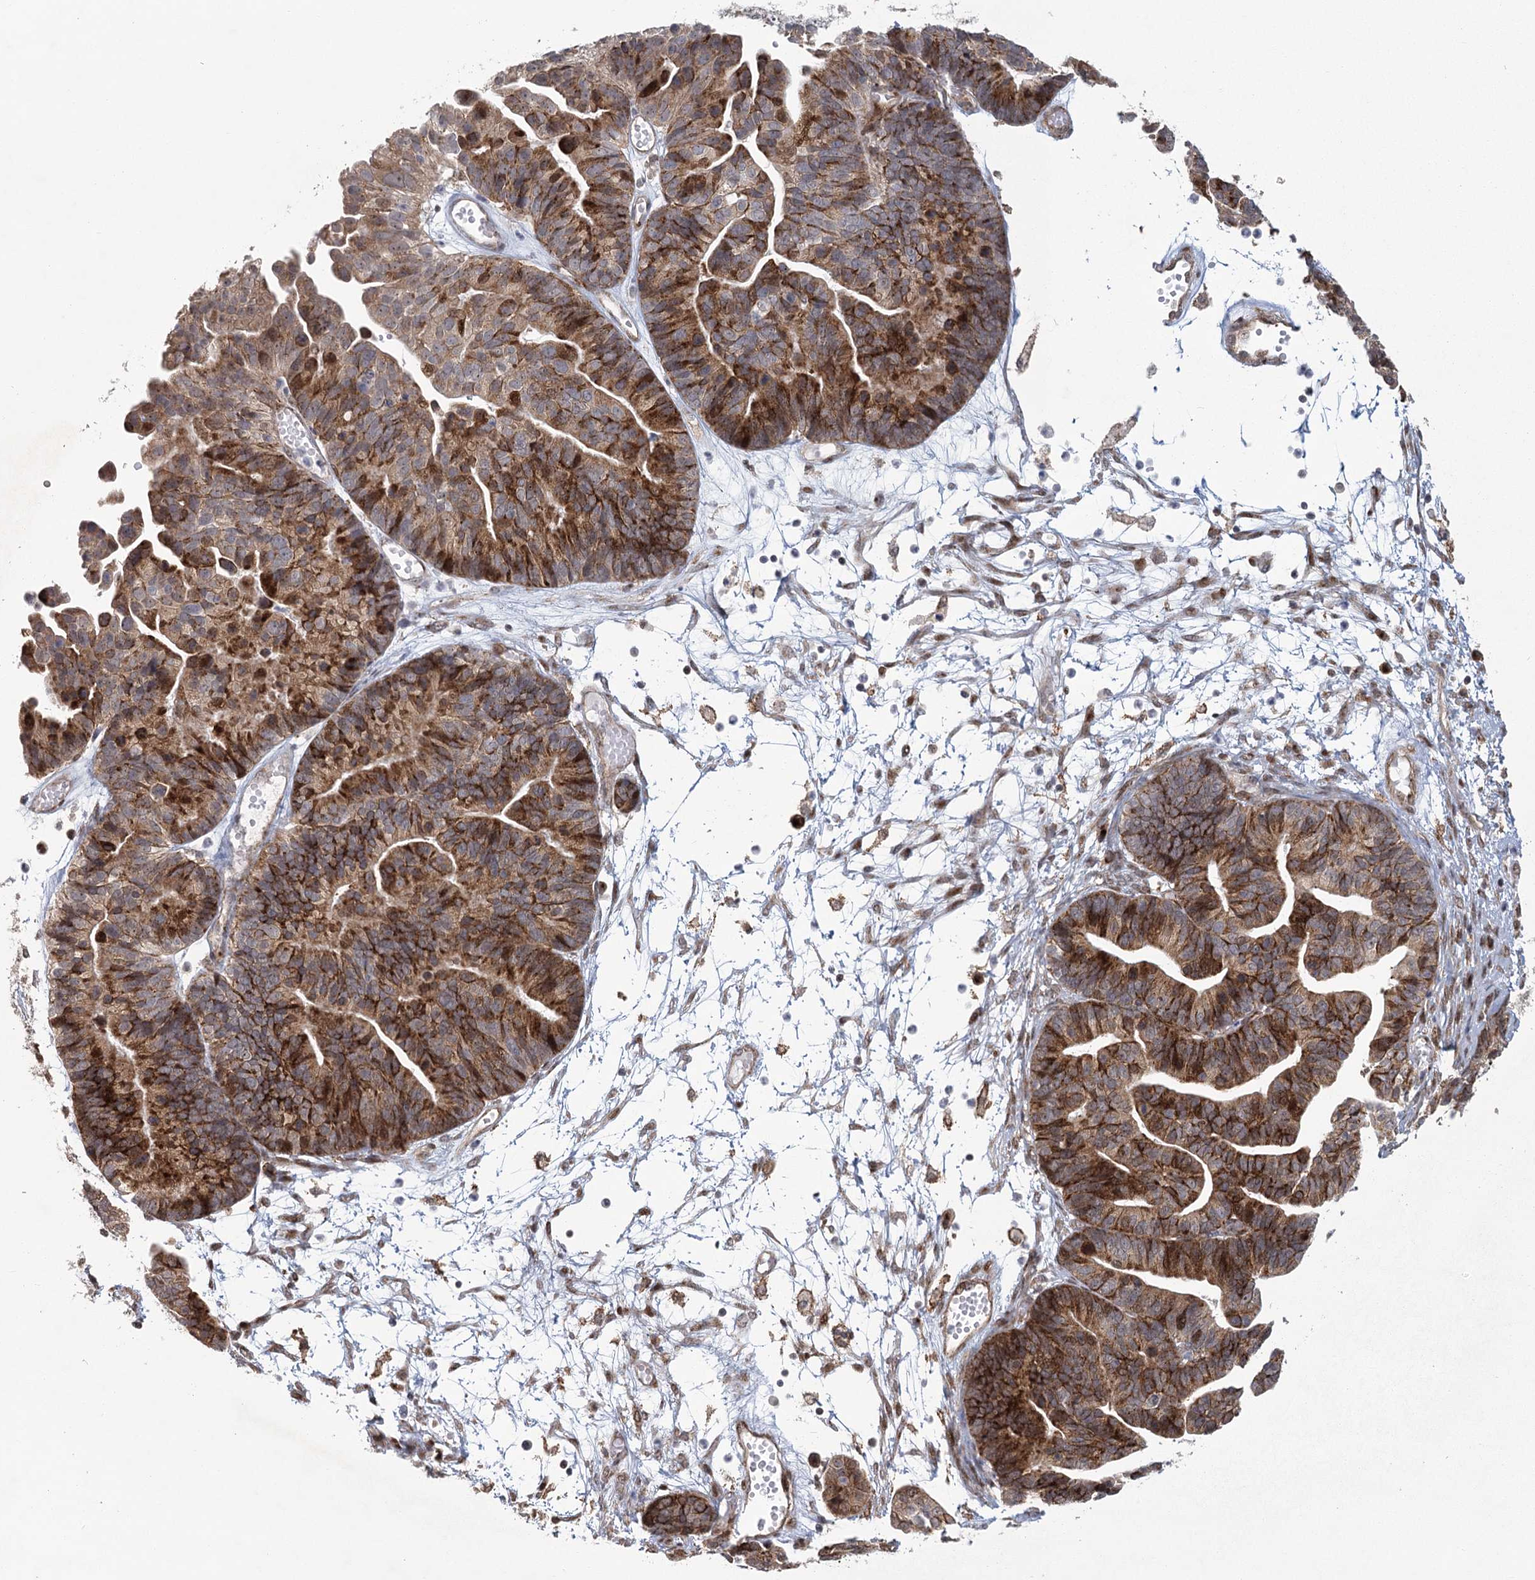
{"staining": {"intensity": "strong", "quantity": ">75%", "location": "cytoplasmic/membranous"}, "tissue": "ovarian cancer", "cell_type": "Tumor cells", "image_type": "cancer", "snomed": [{"axis": "morphology", "description": "Cystadenocarcinoma, serous, NOS"}, {"axis": "topography", "description": "Ovary"}], "caption": "Immunohistochemistry (IHC) histopathology image of neoplastic tissue: ovarian cancer stained using immunohistochemistry (IHC) shows high levels of strong protein expression localized specifically in the cytoplasmic/membranous of tumor cells, appearing as a cytoplasmic/membranous brown color.", "gene": "PARM1", "patient": {"sex": "female", "age": 56}}